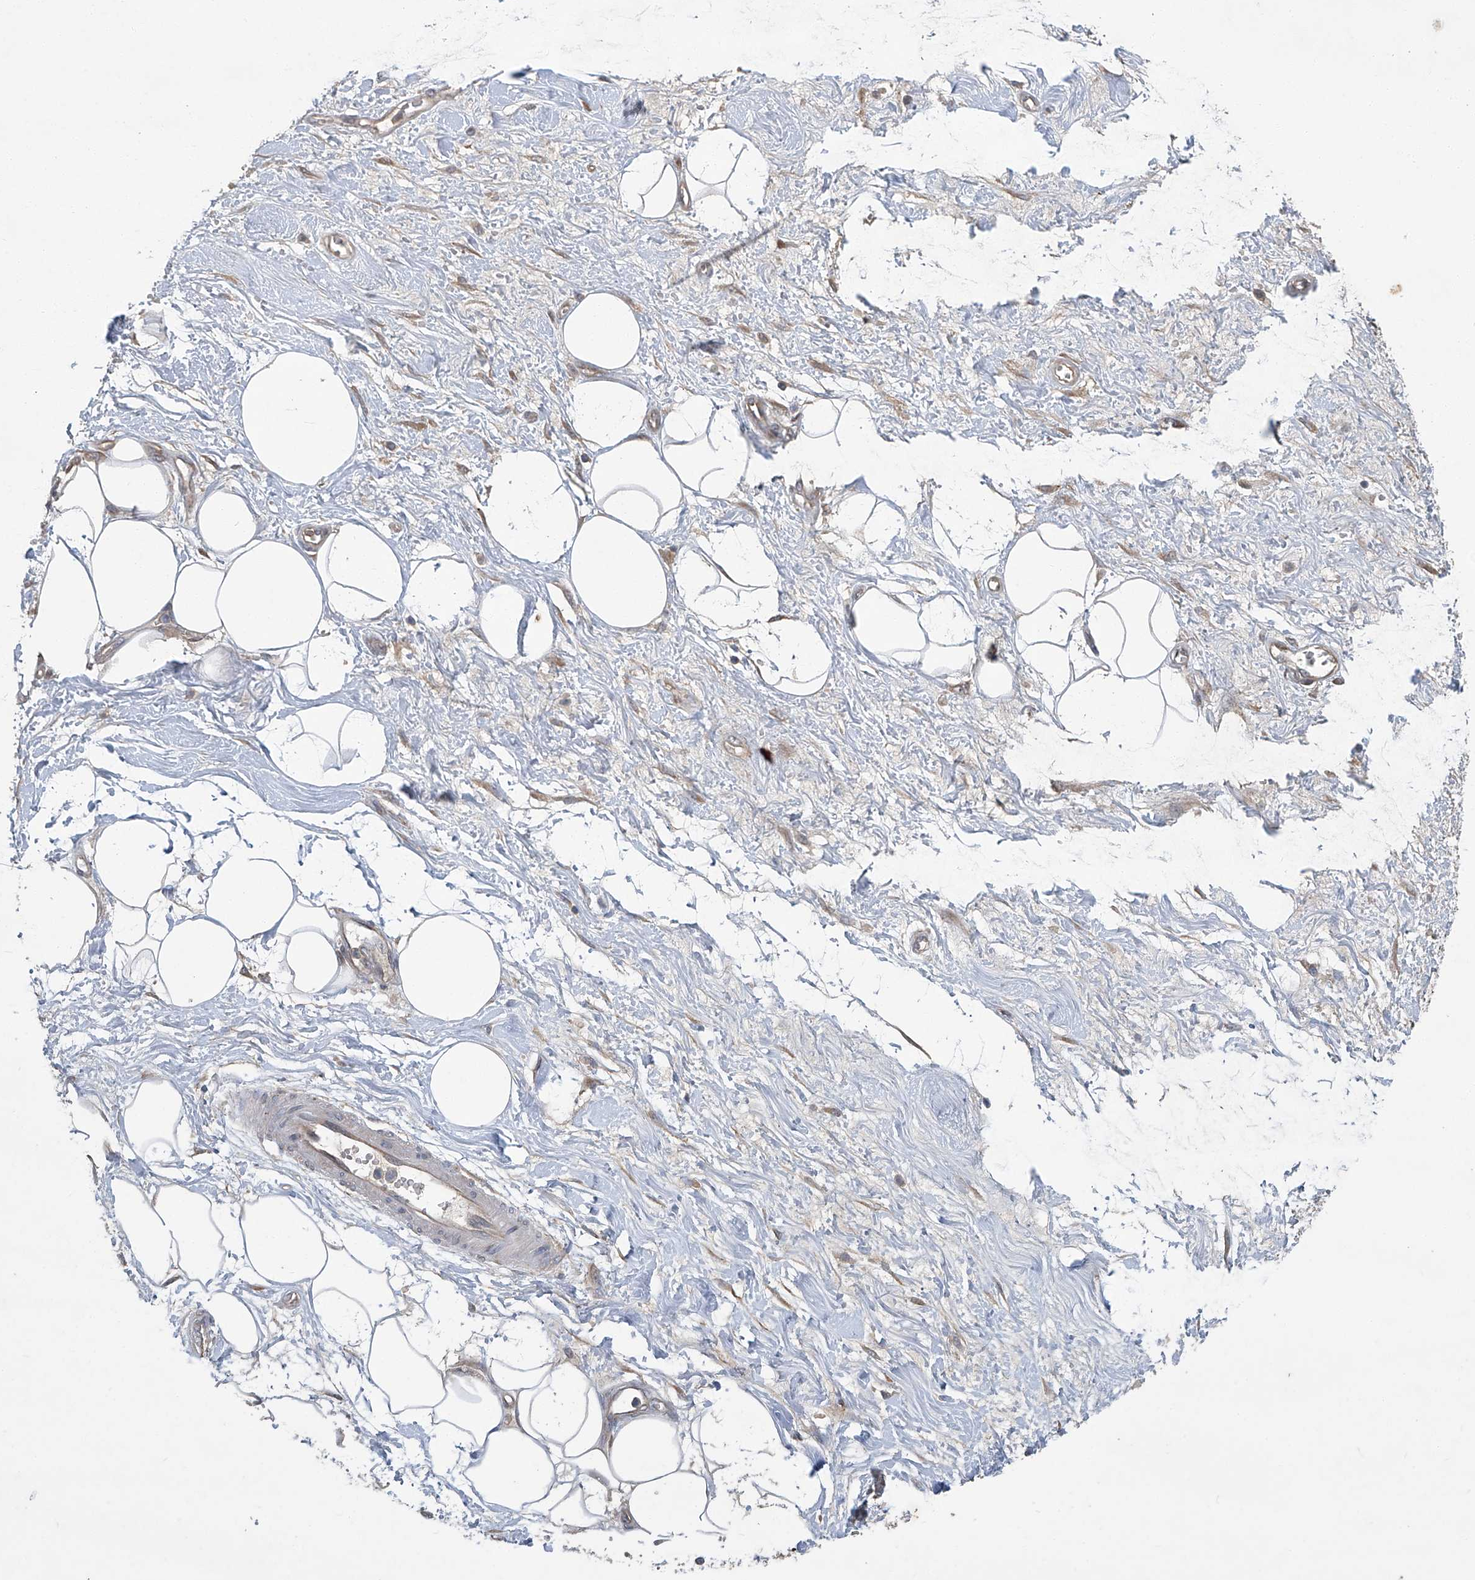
{"staining": {"intensity": "negative", "quantity": "none", "location": "none"}, "tissue": "adipose tissue", "cell_type": "Adipocytes", "image_type": "normal", "snomed": [{"axis": "morphology", "description": "Normal tissue, NOS"}, {"axis": "morphology", "description": "Adenocarcinoma, NOS"}, {"axis": "topography", "description": "Pancreas"}, {"axis": "topography", "description": "Peripheral nerve tissue"}], "caption": "This is a histopathology image of immunohistochemistry staining of unremarkable adipose tissue, which shows no staining in adipocytes.", "gene": "ANKRD34A", "patient": {"sex": "male", "age": 59}}